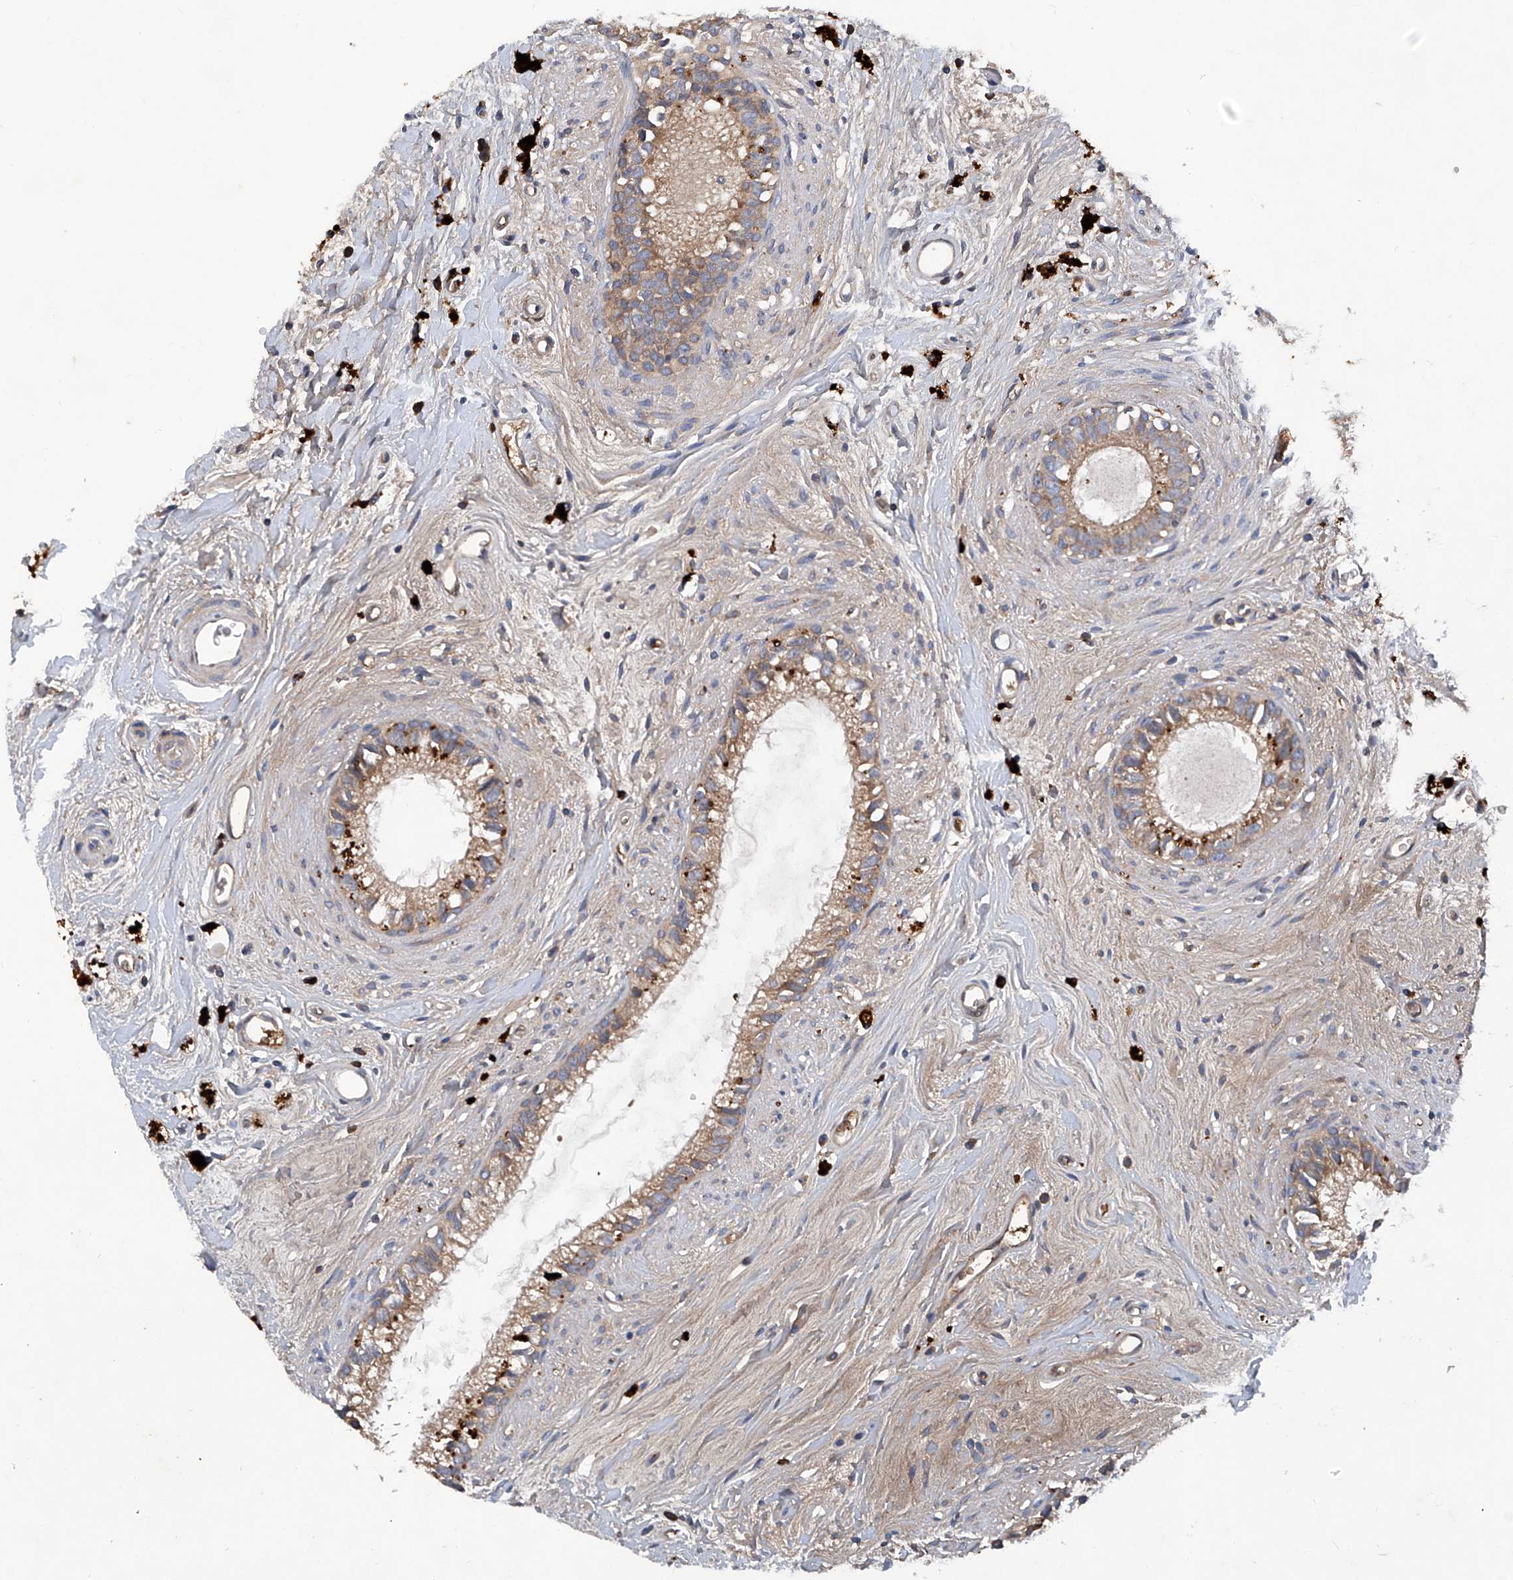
{"staining": {"intensity": "moderate", "quantity": ">75%", "location": "cytoplasmic/membranous"}, "tissue": "epididymis", "cell_type": "Glandular cells", "image_type": "normal", "snomed": [{"axis": "morphology", "description": "Normal tissue, NOS"}, {"axis": "topography", "description": "Epididymis"}], "caption": "Immunohistochemistry of benign epididymis shows medium levels of moderate cytoplasmic/membranous positivity in approximately >75% of glandular cells. (DAB (3,3'-diaminobenzidine) = brown stain, brightfield microscopy at high magnification).", "gene": "ASCC3", "patient": {"sex": "male", "age": 80}}